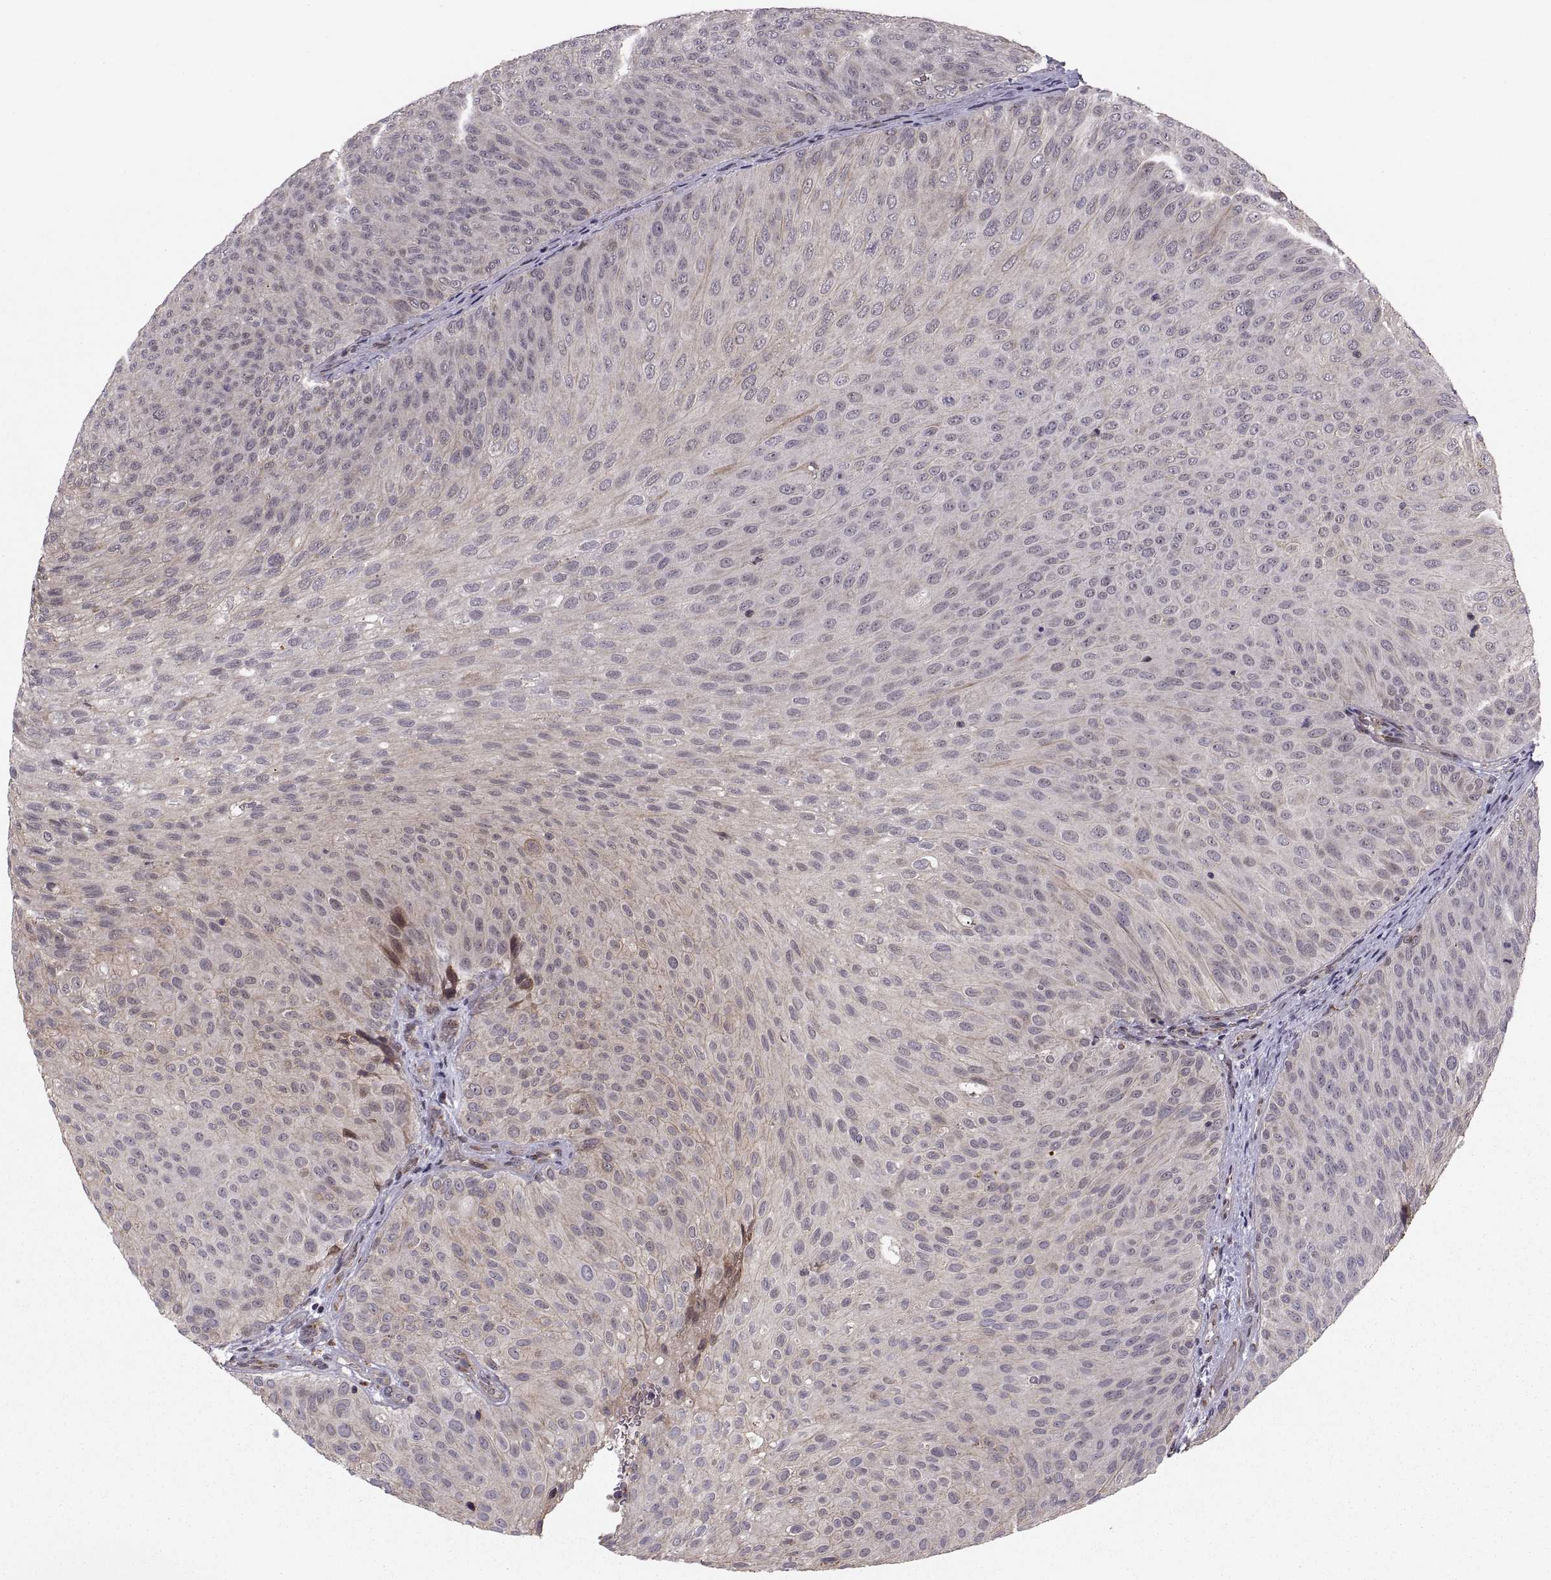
{"staining": {"intensity": "negative", "quantity": "none", "location": "none"}, "tissue": "urothelial cancer", "cell_type": "Tumor cells", "image_type": "cancer", "snomed": [{"axis": "morphology", "description": "Urothelial carcinoma, Low grade"}, {"axis": "topography", "description": "Urinary bladder"}], "caption": "Tumor cells are negative for brown protein staining in urothelial cancer.", "gene": "TESC", "patient": {"sex": "male", "age": 78}}